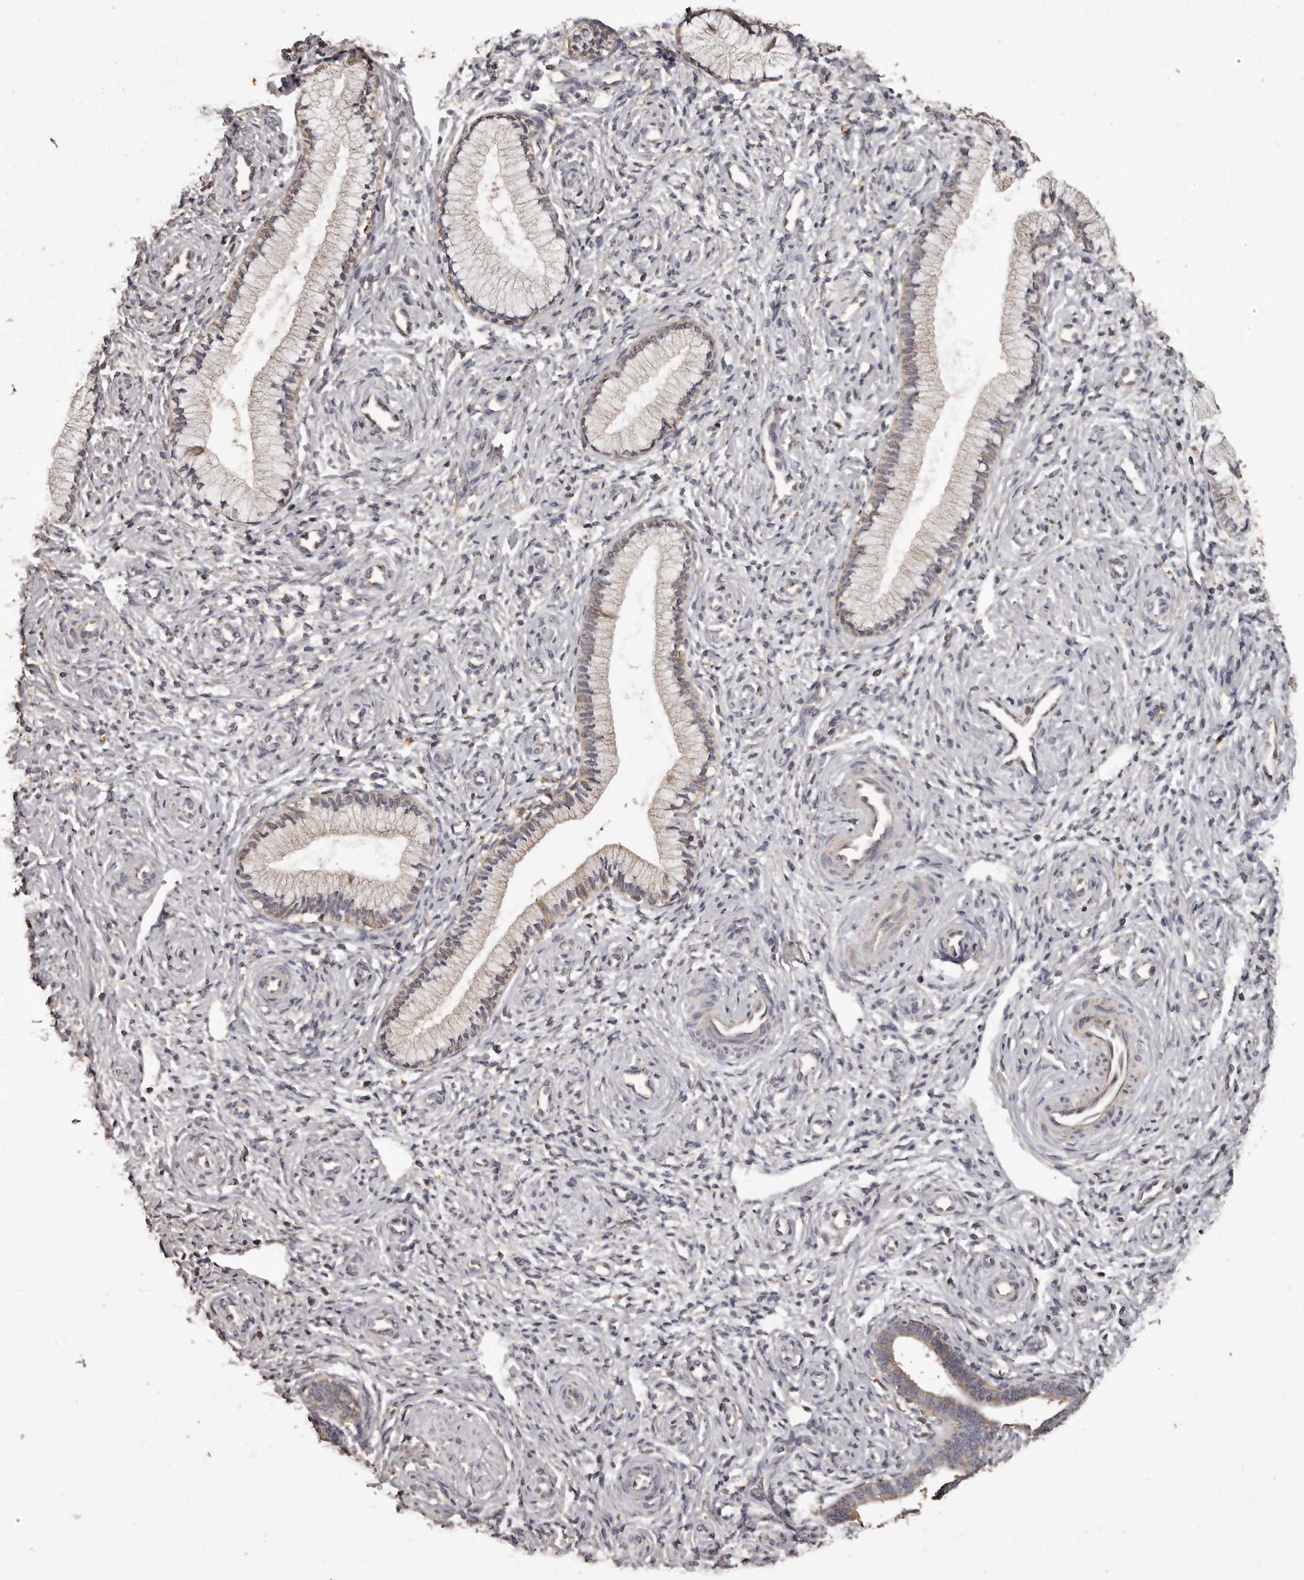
{"staining": {"intensity": "weak", "quantity": "<25%", "location": "cytoplasmic/membranous"}, "tissue": "cervix", "cell_type": "Glandular cells", "image_type": "normal", "snomed": [{"axis": "morphology", "description": "Normal tissue, NOS"}, {"axis": "topography", "description": "Cervix"}], "caption": "Immunohistochemical staining of unremarkable human cervix exhibits no significant positivity in glandular cells. The staining is performed using DAB brown chromogen with nuclei counter-stained in using hematoxylin.", "gene": "MGAT5", "patient": {"sex": "female", "age": 27}}